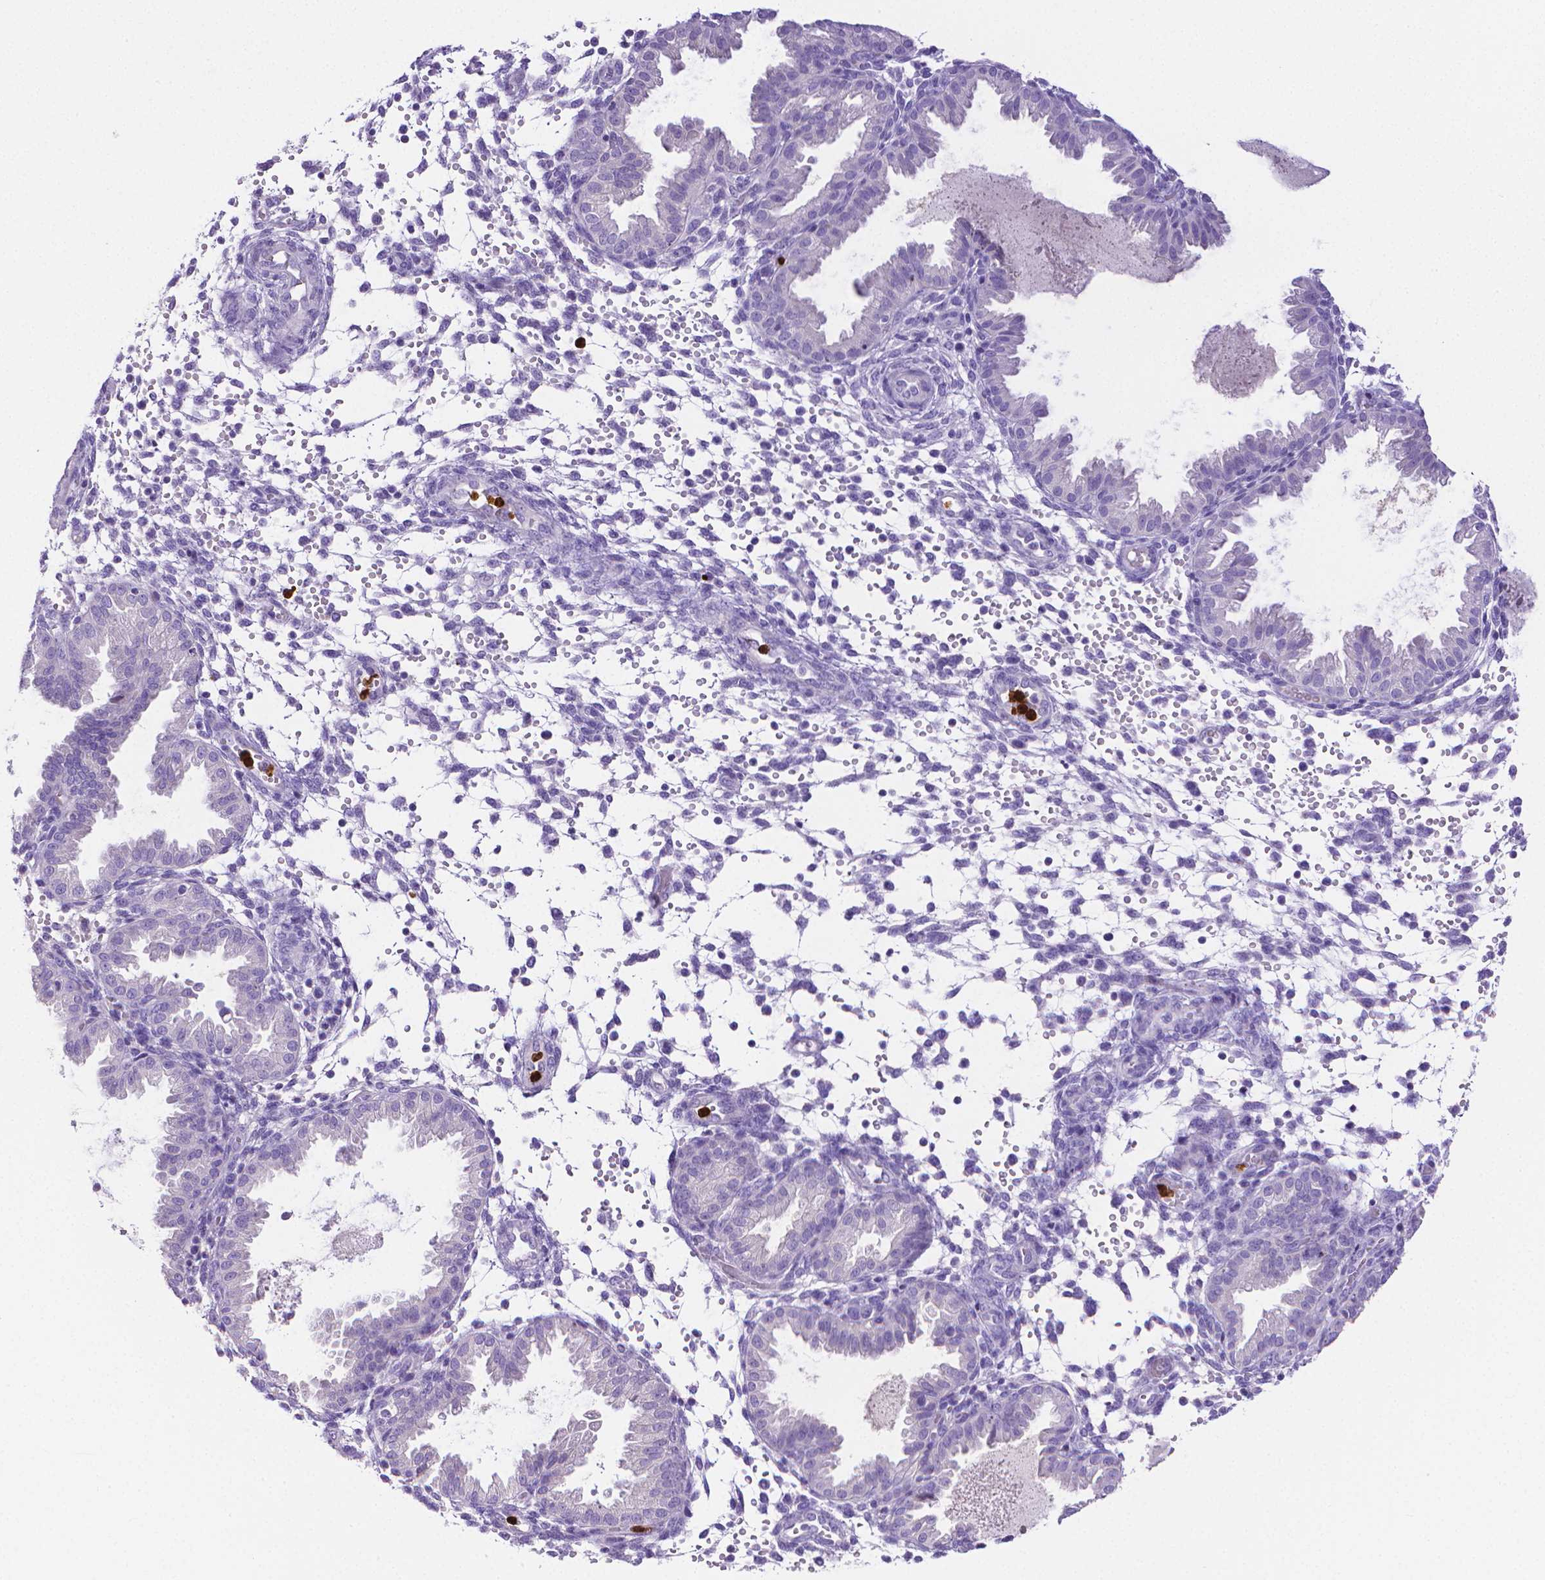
{"staining": {"intensity": "negative", "quantity": "none", "location": "none"}, "tissue": "endometrium", "cell_type": "Cells in endometrial stroma", "image_type": "normal", "snomed": [{"axis": "morphology", "description": "Normal tissue, NOS"}, {"axis": "topography", "description": "Endometrium"}], "caption": "Benign endometrium was stained to show a protein in brown. There is no significant positivity in cells in endometrial stroma. (IHC, brightfield microscopy, high magnification).", "gene": "MMP9", "patient": {"sex": "female", "age": 33}}